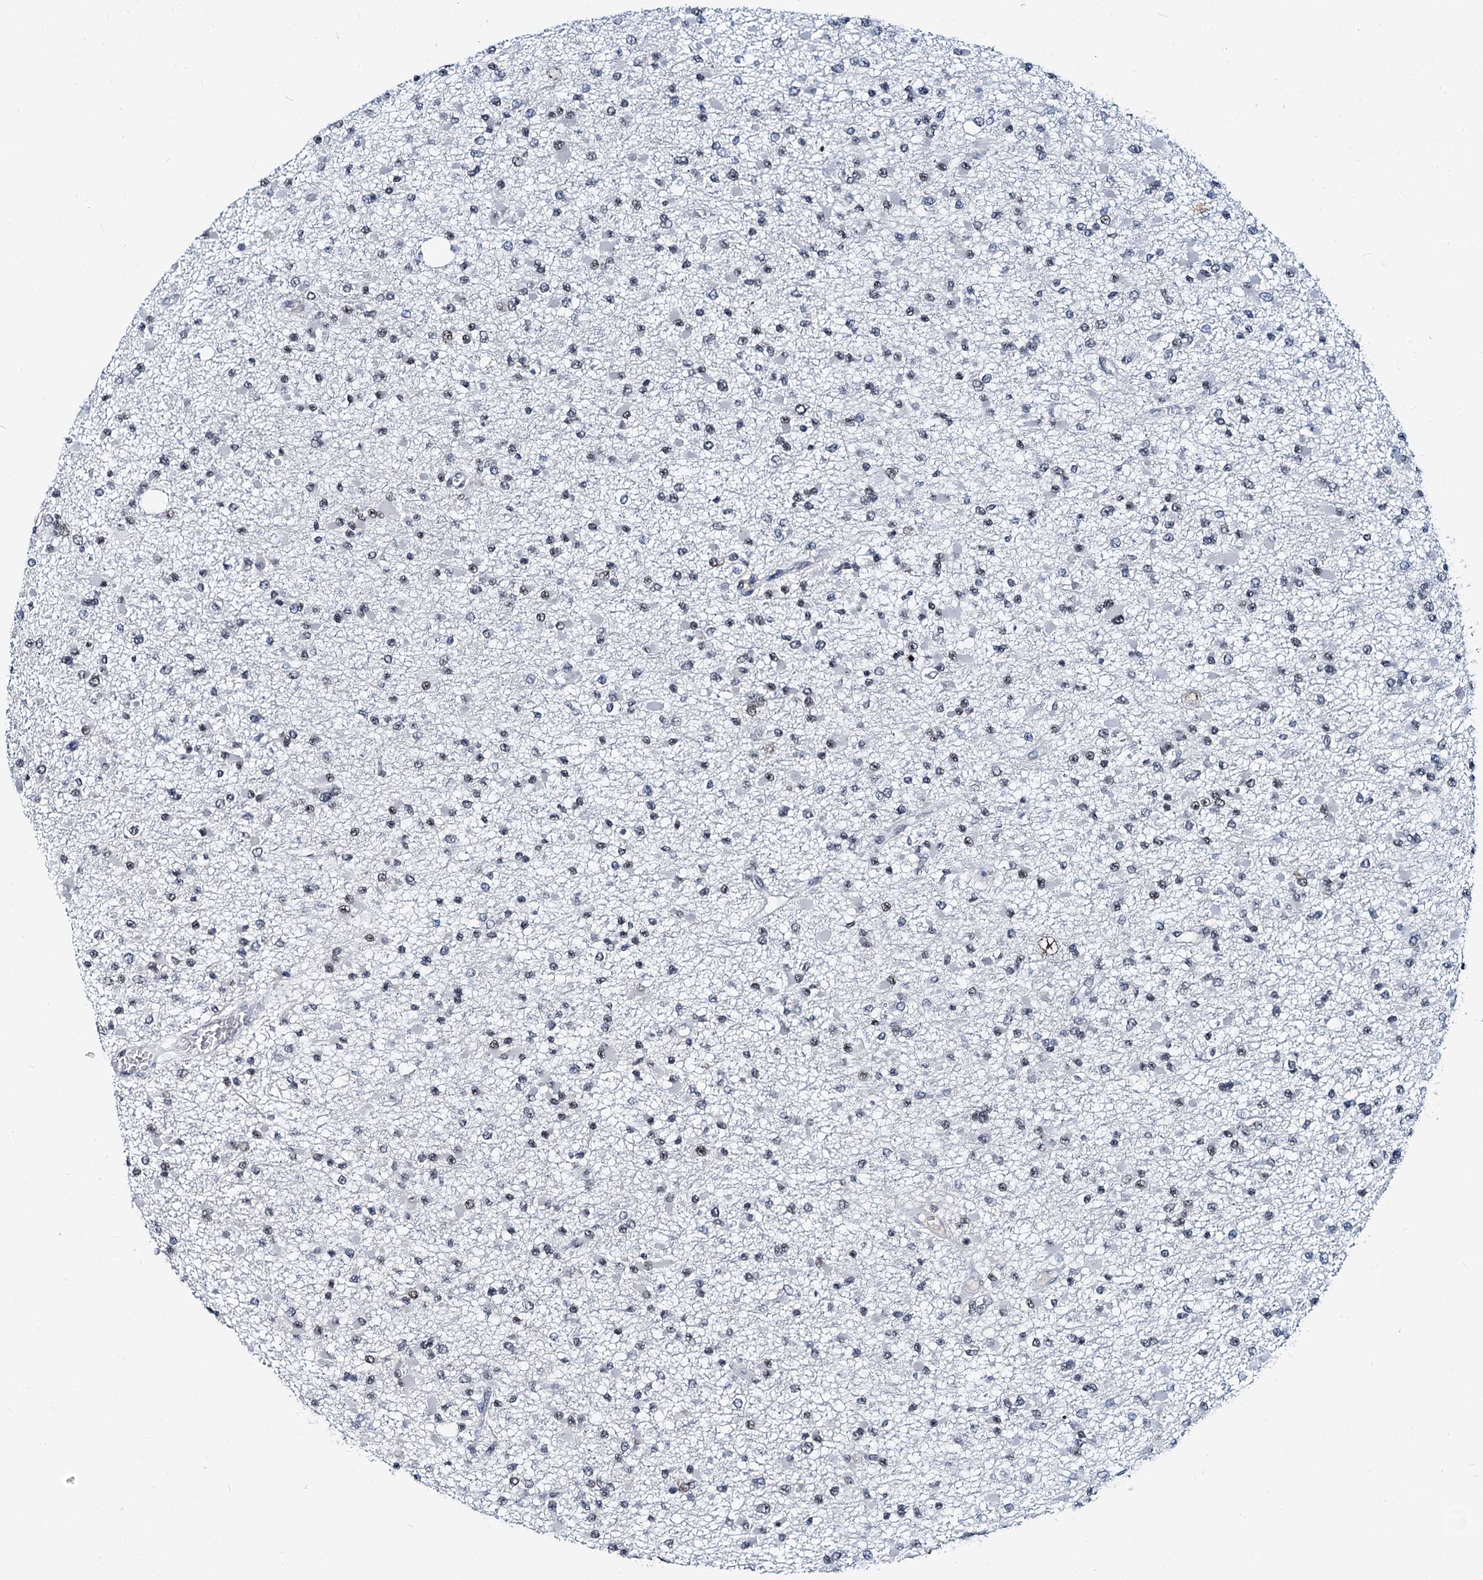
{"staining": {"intensity": "negative", "quantity": "none", "location": "none"}, "tissue": "glioma", "cell_type": "Tumor cells", "image_type": "cancer", "snomed": [{"axis": "morphology", "description": "Glioma, malignant, Low grade"}, {"axis": "topography", "description": "Brain"}], "caption": "An IHC histopathology image of low-grade glioma (malignant) is shown. There is no staining in tumor cells of low-grade glioma (malignant).", "gene": "SNRPD1", "patient": {"sex": "female", "age": 22}}